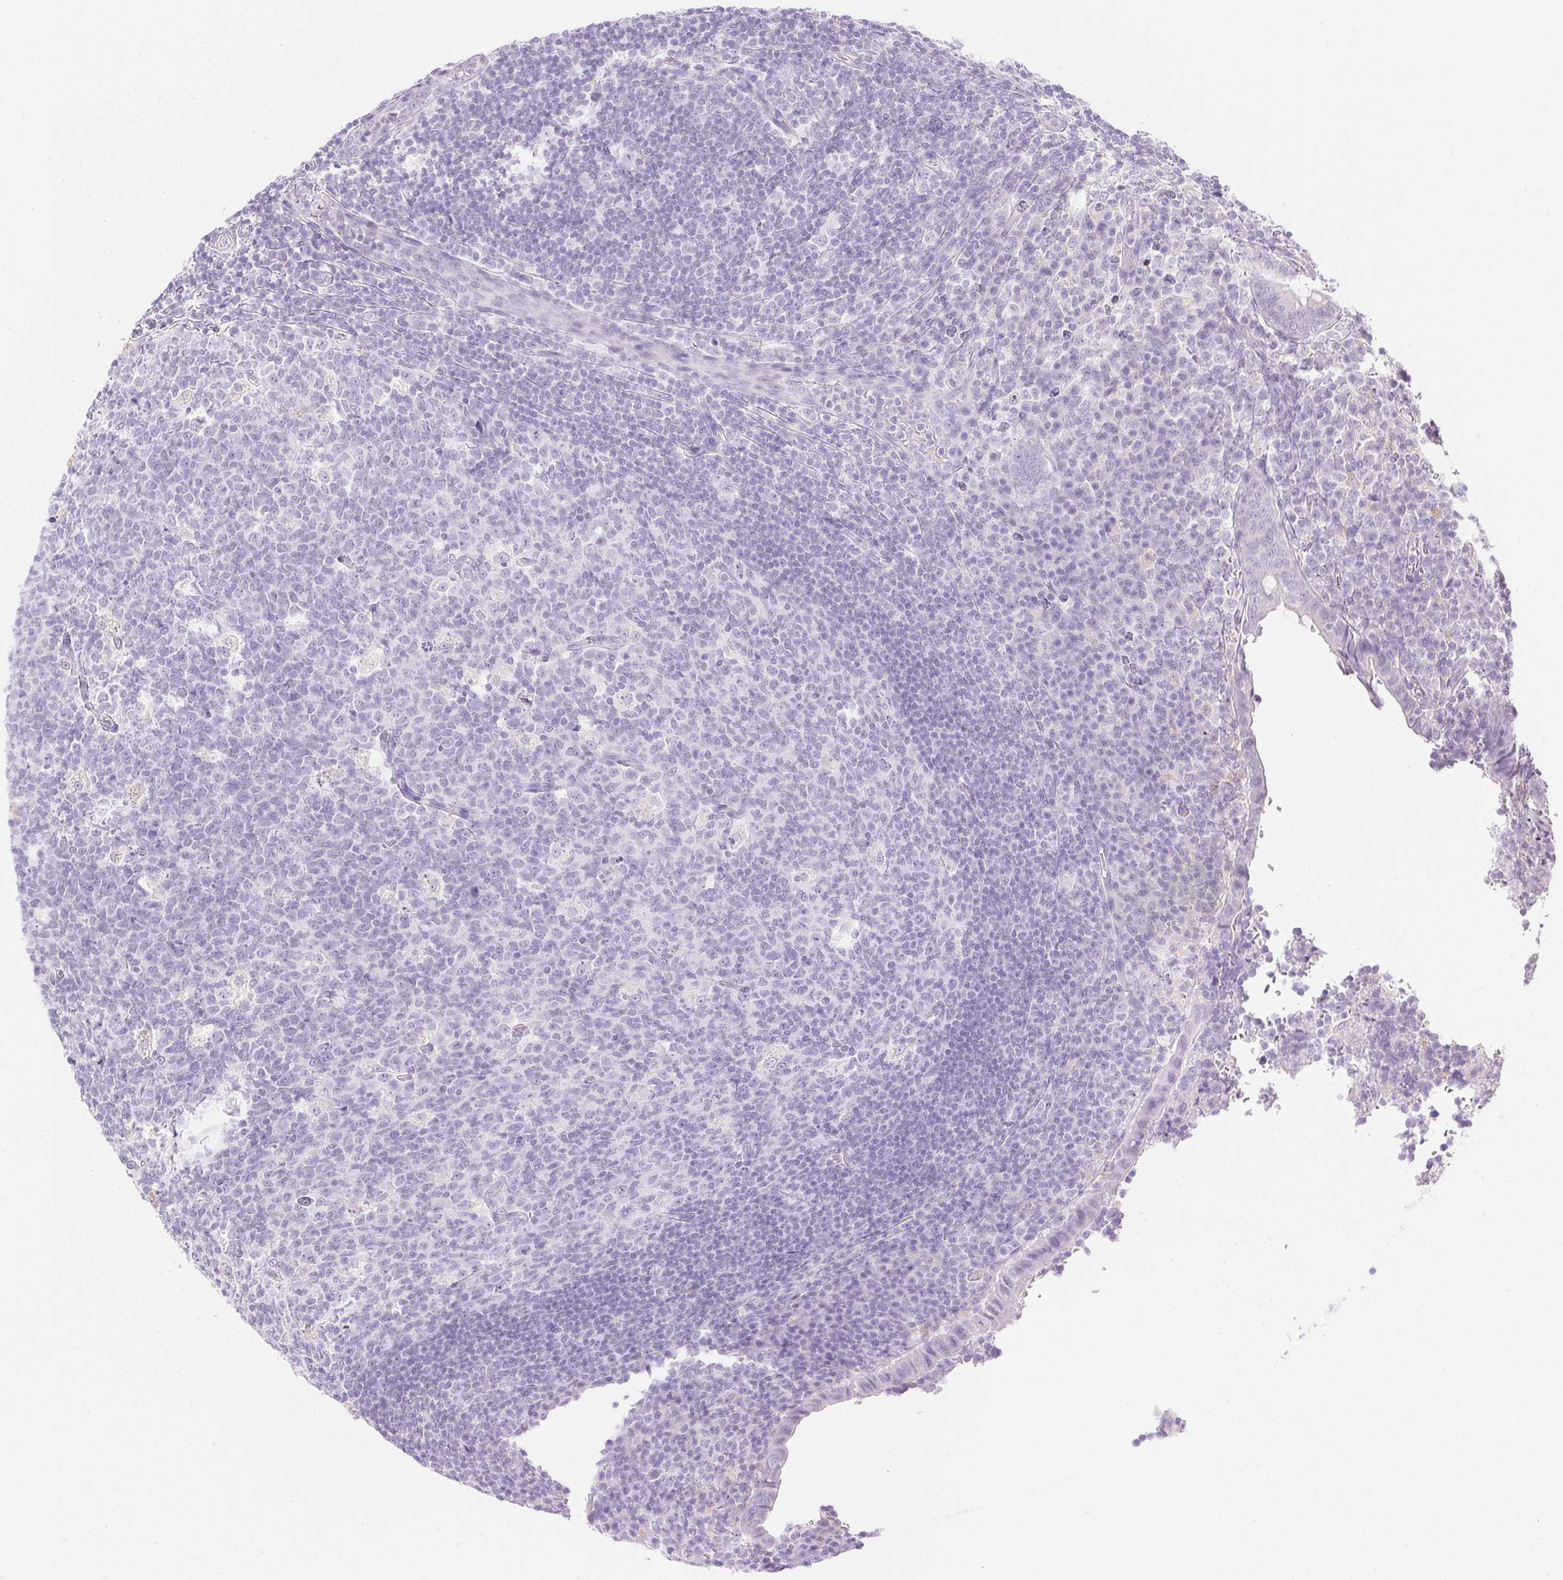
{"staining": {"intensity": "negative", "quantity": "none", "location": "none"}, "tissue": "appendix", "cell_type": "Glandular cells", "image_type": "normal", "snomed": [{"axis": "morphology", "description": "Normal tissue, NOS"}, {"axis": "topography", "description": "Appendix"}], "caption": "This is an IHC micrograph of benign human appendix. There is no positivity in glandular cells.", "gene": "ATP6V1G3", "patient": {"sex": "male", "age": 18}}